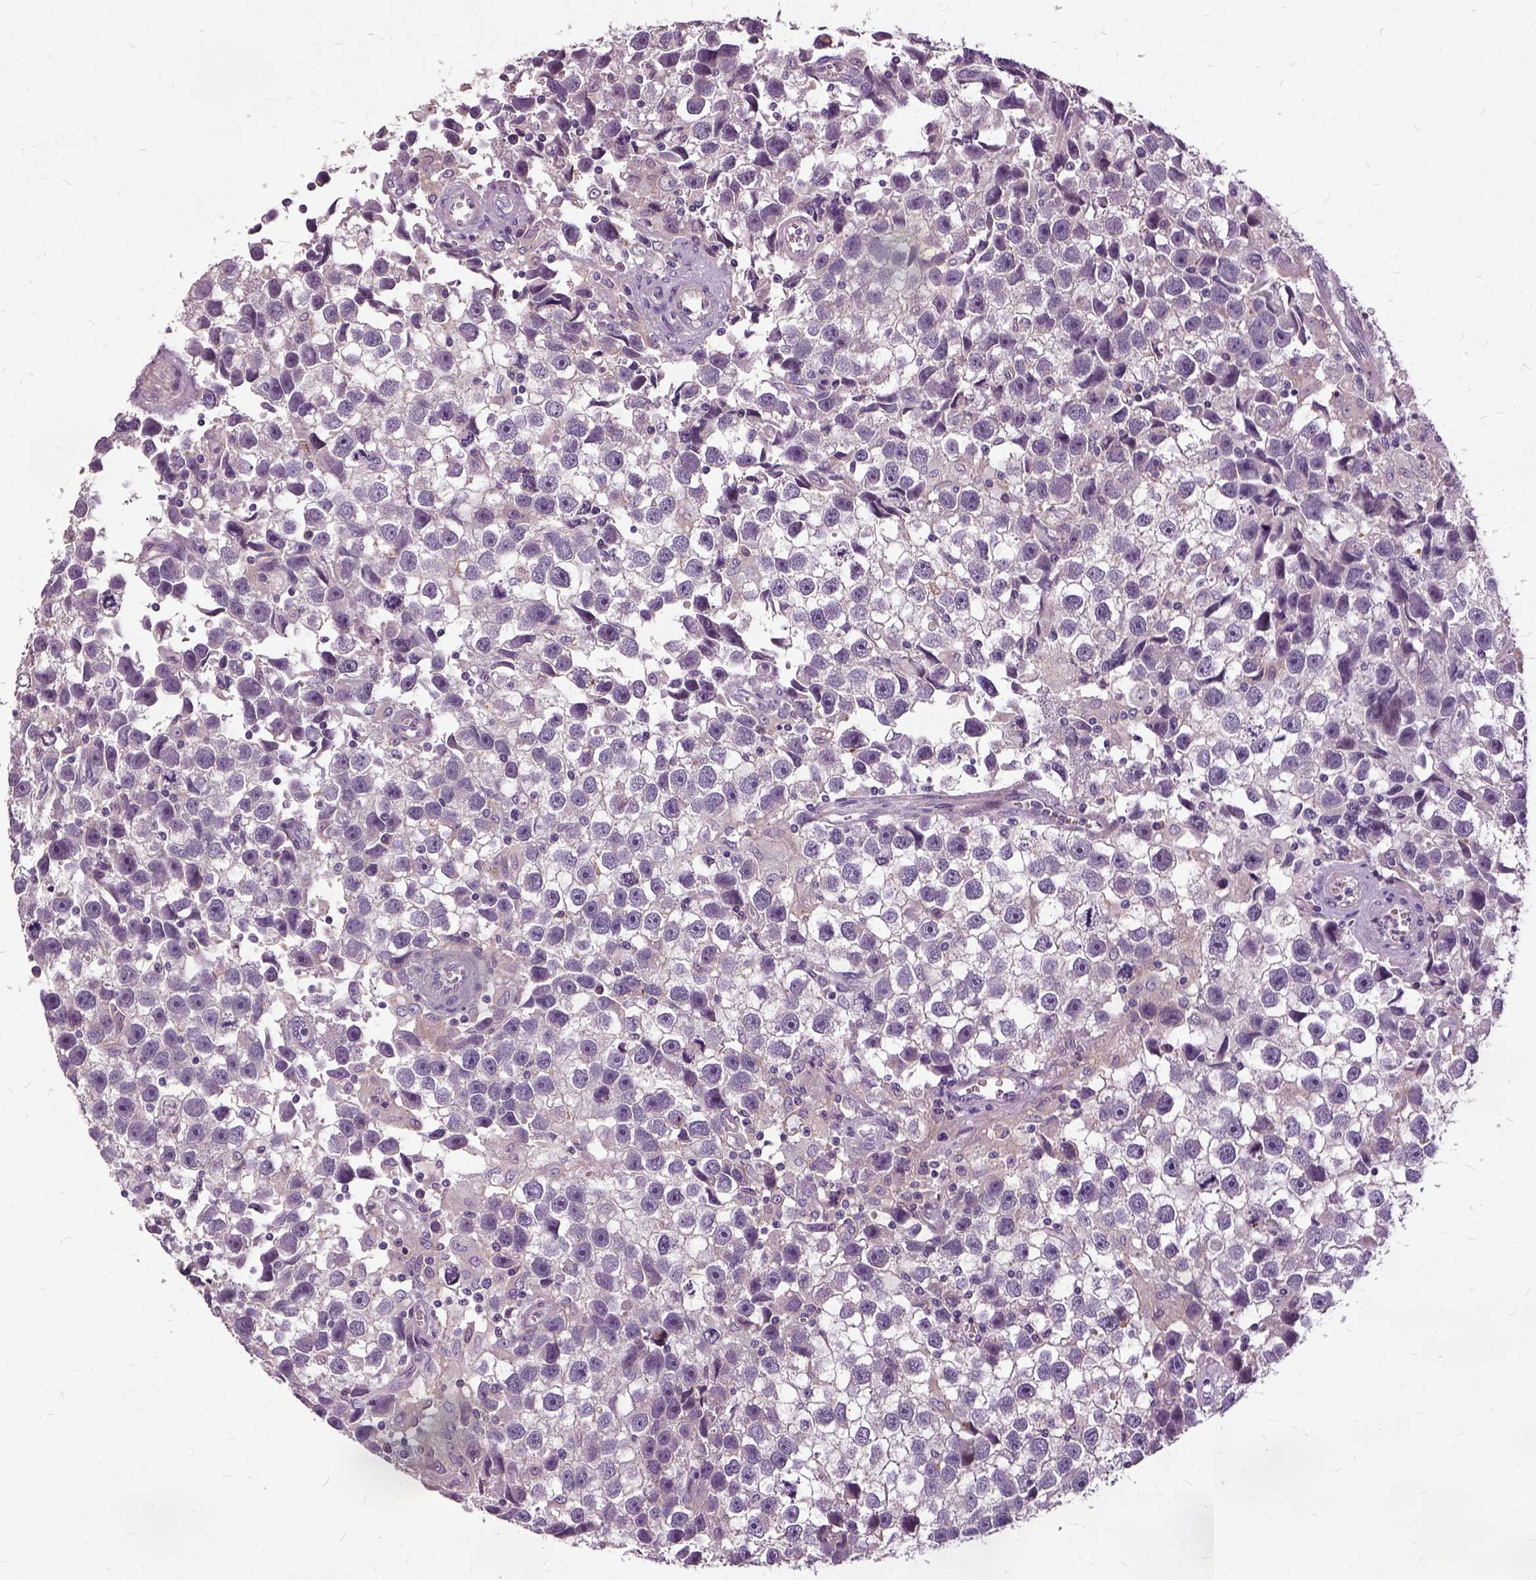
{"staining": {"intensity": "negative", "quantity": "none", "location": "none"}, "tissue": "testis cancer", "cell_type": "Tumor cells", "image_type": "cancer", "snomed": [{"axis": "morphology", "description": "Seminoma, NOS"}, {"axis": "topography", "description": "Testis"}], "caption": "A high-resolution histopathology image shows immunohistochemistry staining of testis cancer (seminoma), which displays no significant expression in tumor cells.", "gene": "ILRUN", "patient": {"sex": "male", "age": 43}}